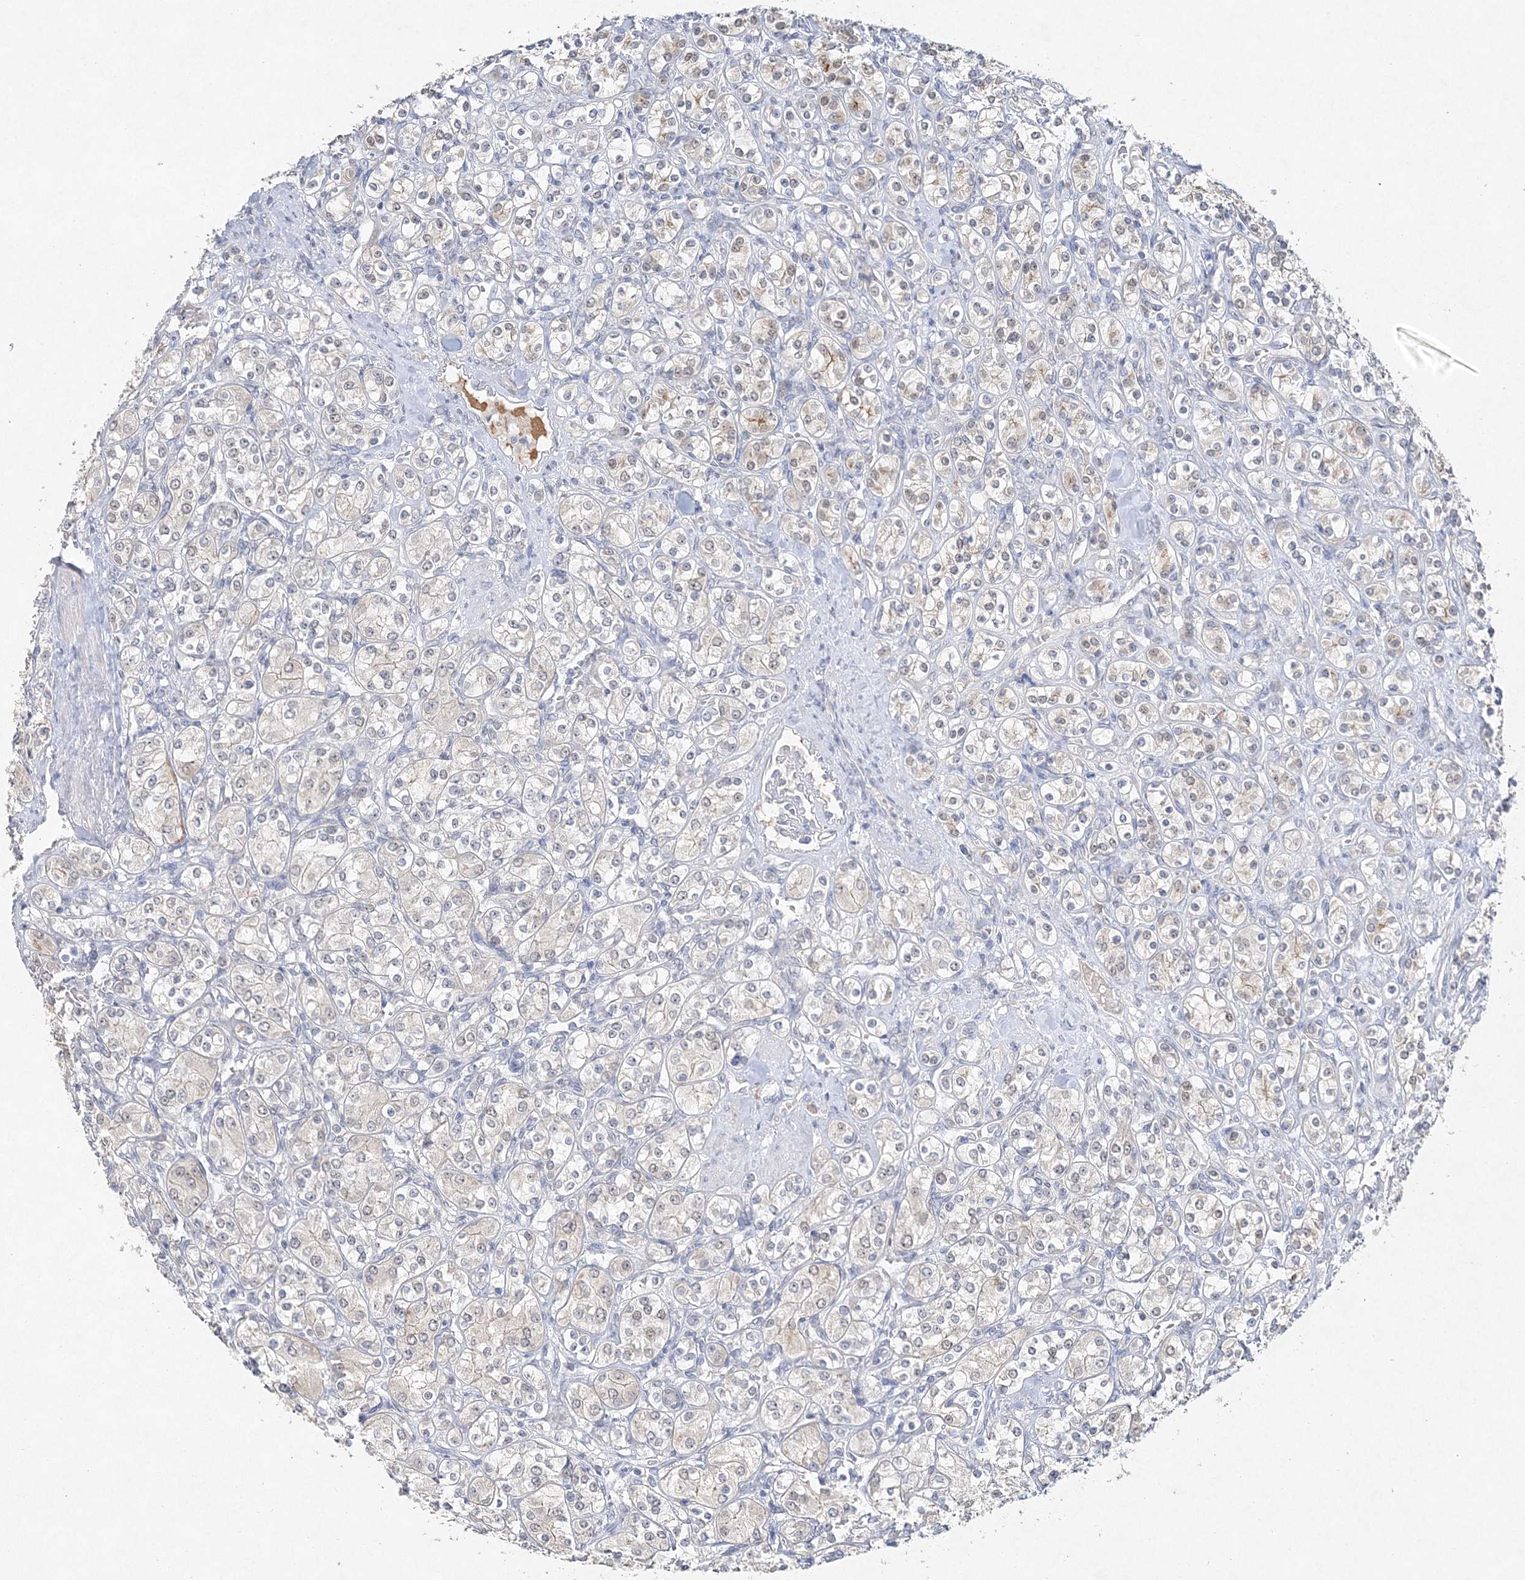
{"staining": {"intensity": "weak", "quantity": "25%-75%", "location": "cytoplasmic/membranous,nuclear"}, "tissue": "renal cancer", "cell_type": "Tumor cells", "image_type": "cancer", "snomed": [{"axis": "morphology", "description": "Adenocarcinoma, NOS"}, {"axis": "topography", "description": "Kidney"}], "caption": "Immunohistochemical staining of renal adenocarcinoma demonstrates weak cytoplasmic/membranous and nuclear protein staining in about 25%-75% of tumor cells. Nuclei are stained in blue.", "gene": "MAT2B", "patient": {"sex": "male", "age": 77}}